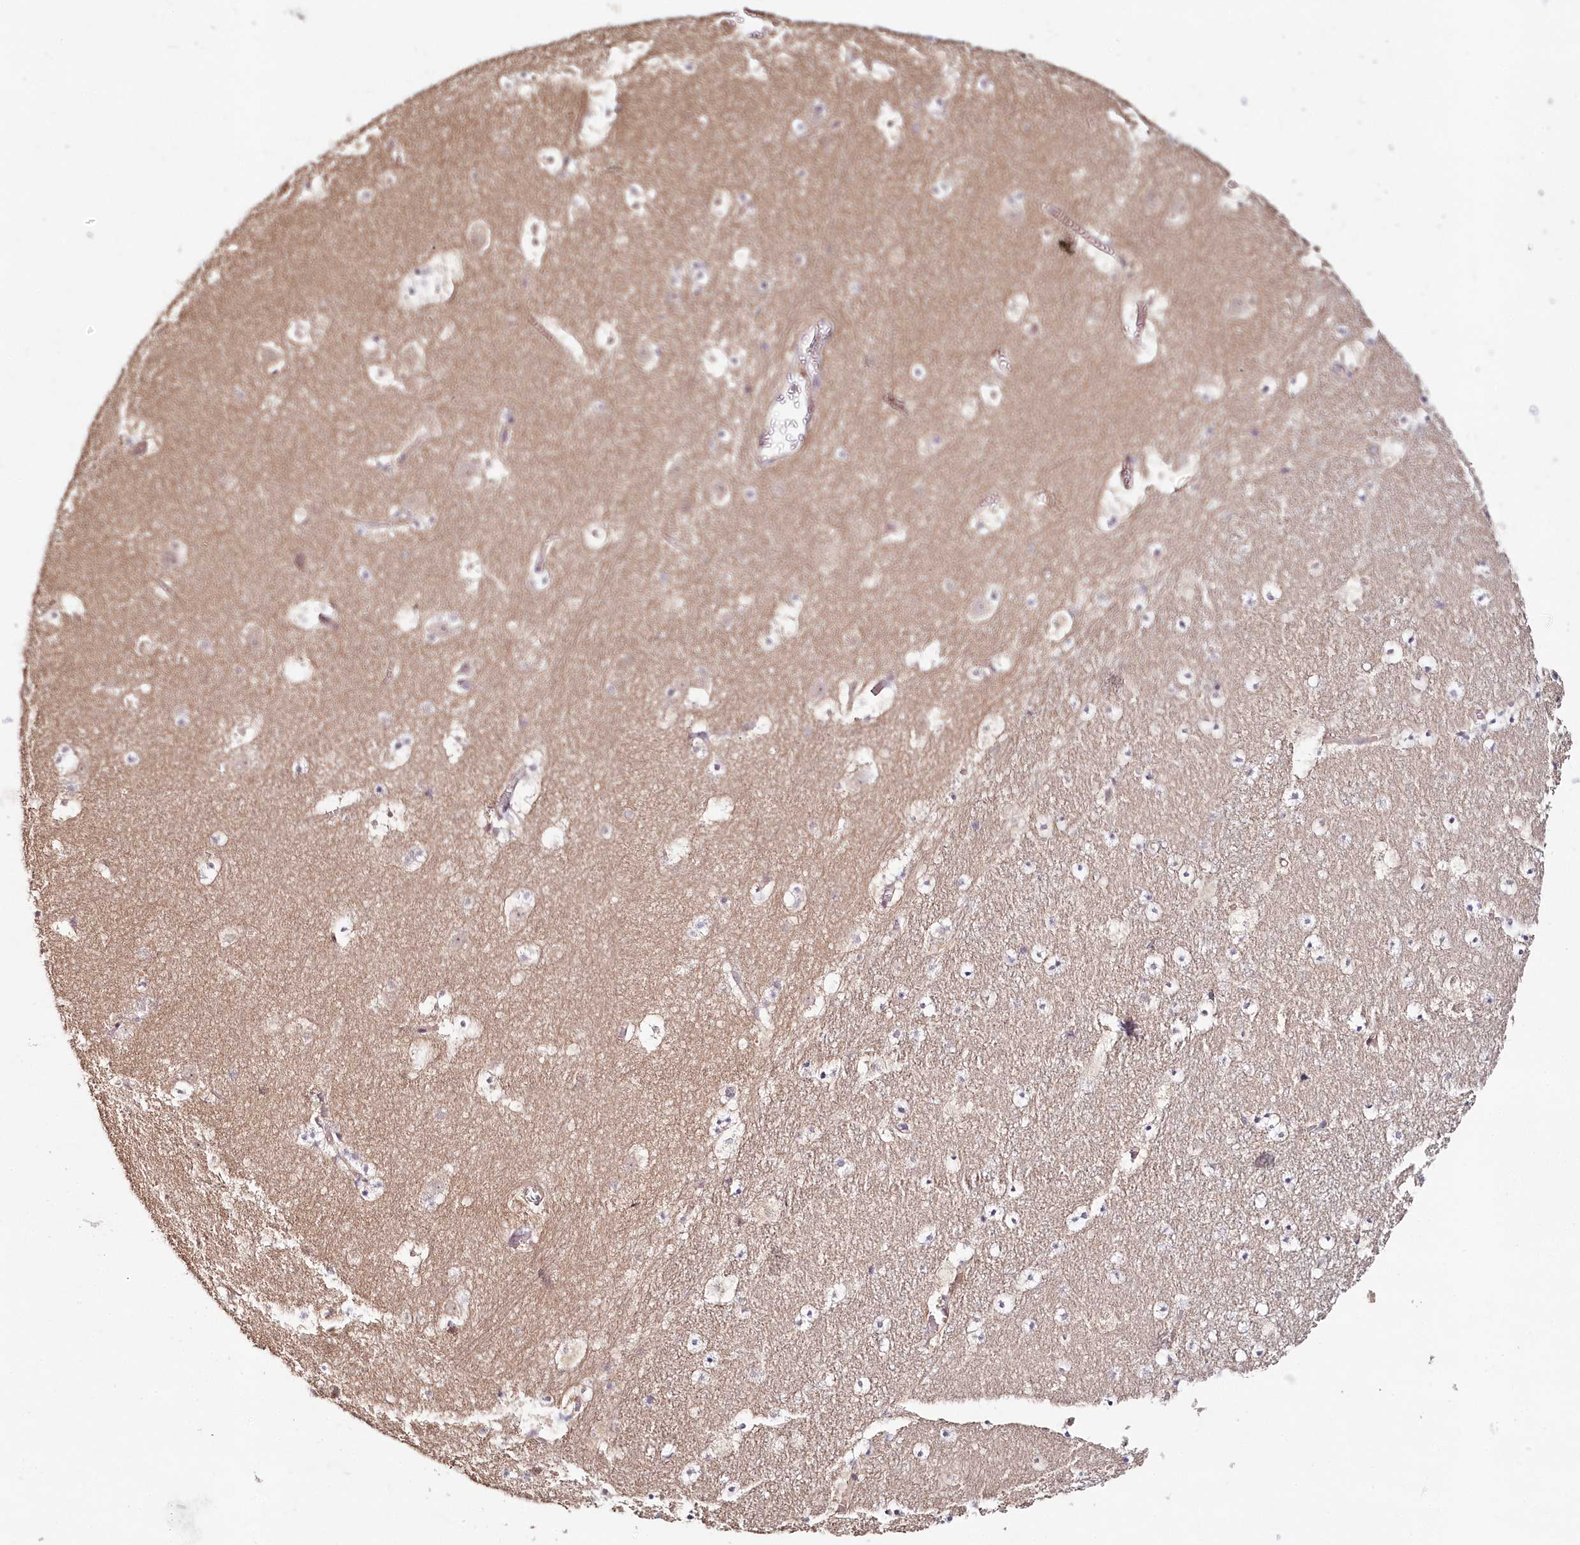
{"staining": {"intensity": "negative", "quantity": "none", "location": "none"}, "tissue": "caudate", "cell_type": "Glial cells", "image_type": "normal", "snomed": [{"axis": "morphology", "description": "Normal tissue, NOS"}, {"axis": "topography", "description": "Lateral ventricle wall"}], "caption": "This is an IHC histopathology image of benign human caudate. There is no staining in glial cells.", "gene": "HYCC2", "patient": {"sex": "male", "age": 45}}